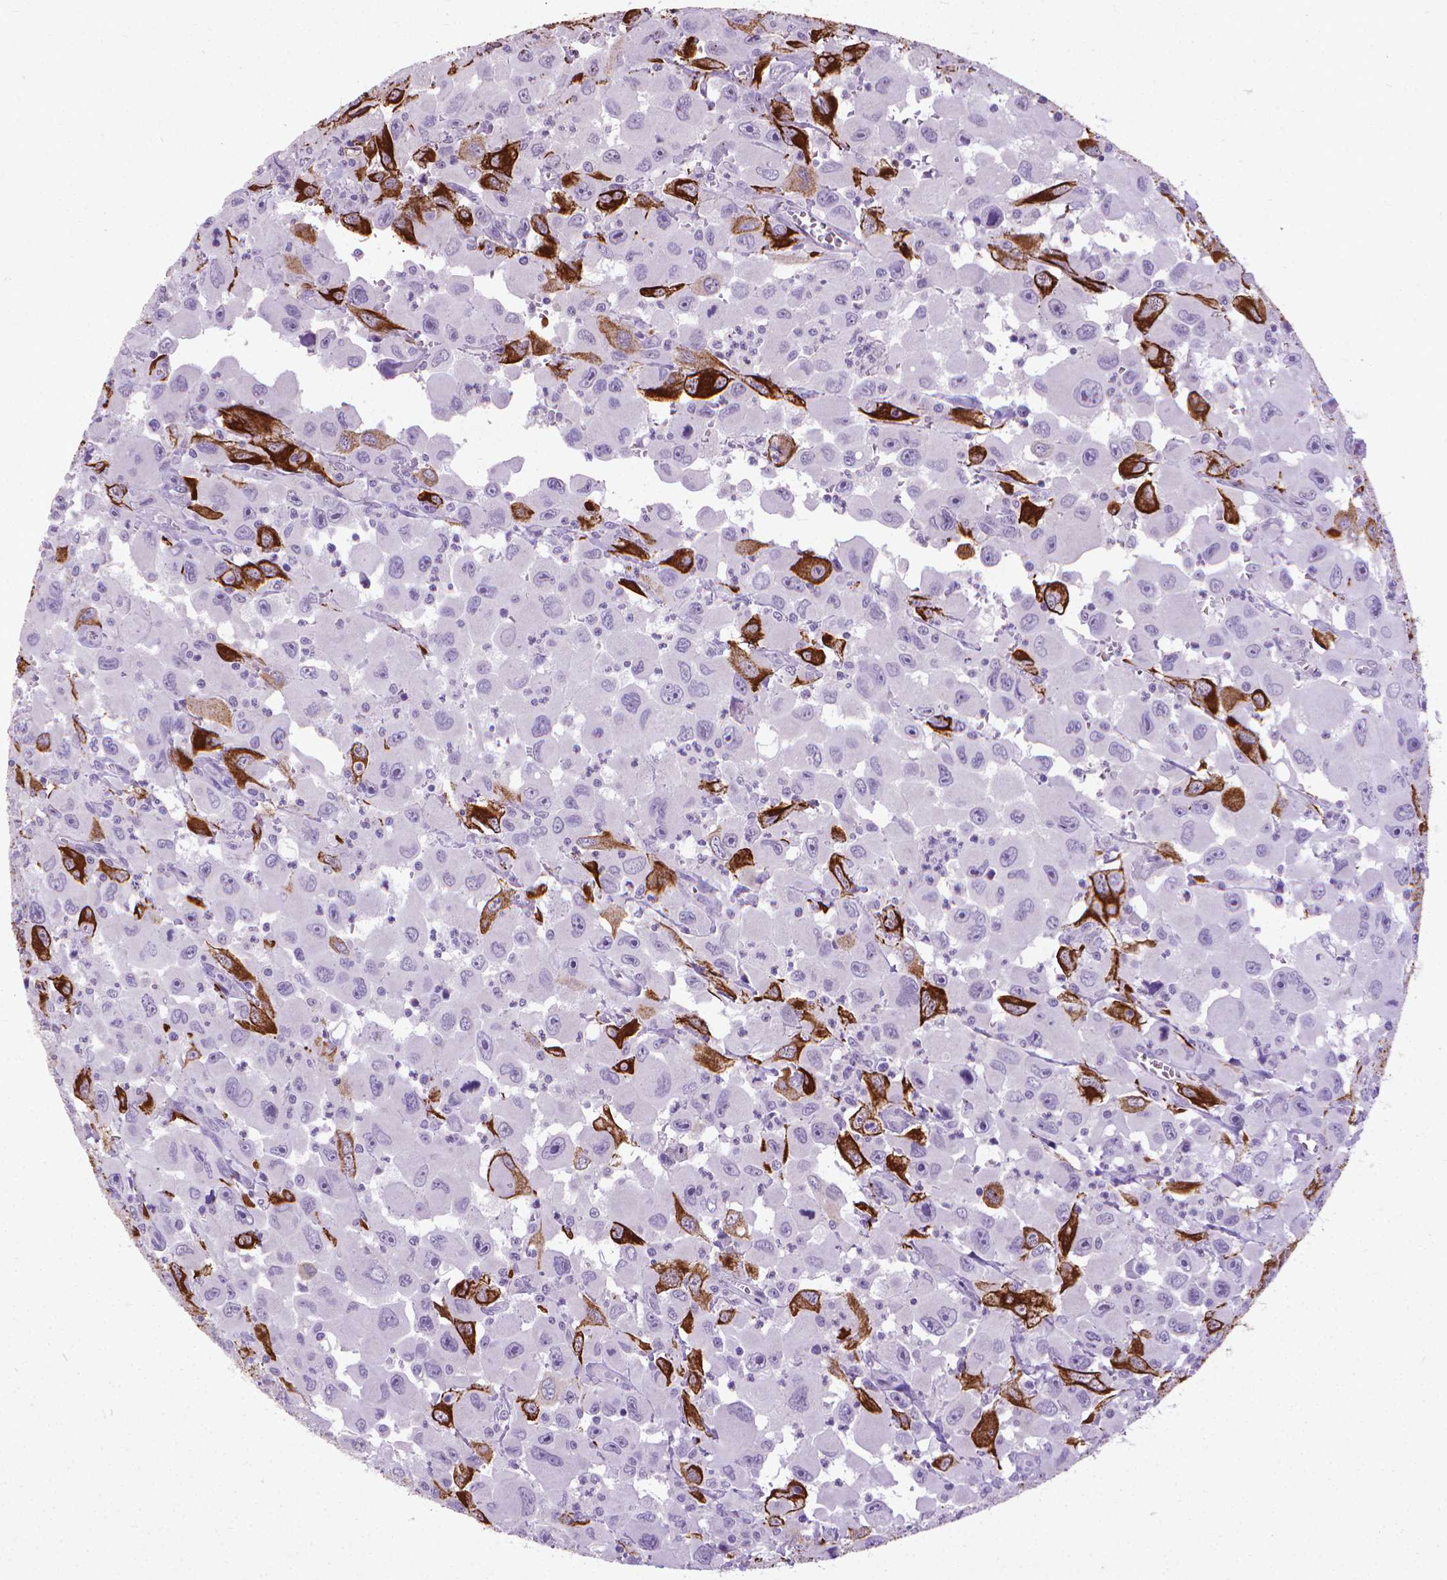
{"staining": {"intensity": "strong", "quantity": "<25%", "location": "cytoplasmic/membranous"}, "tissue": "head and neck cancer", "cell_type": "Tumor cells", "image_type": "cancer", "snomed": [{"axis": "morphology", "description": "Squamous cell carcinoma, NOS"}, {"axis": "morphology", "description": "Squamous cell carcinoma, metastatic, NOS"}, {"axis": "topography", "description": "Oral tissue"}, {"axis": "topography", "description": "Head-Neck"}], "caption": "This histopathology image demonstrates immunohistochemistry staining of head and neck cancer (metastatic squamous cell carcinoma), with medium strong cytoplasmic/membranous positivity in approximately <25% of tumor cells.", "gene": "KRT5", "patient": {"sex": "female", "age": 85}}